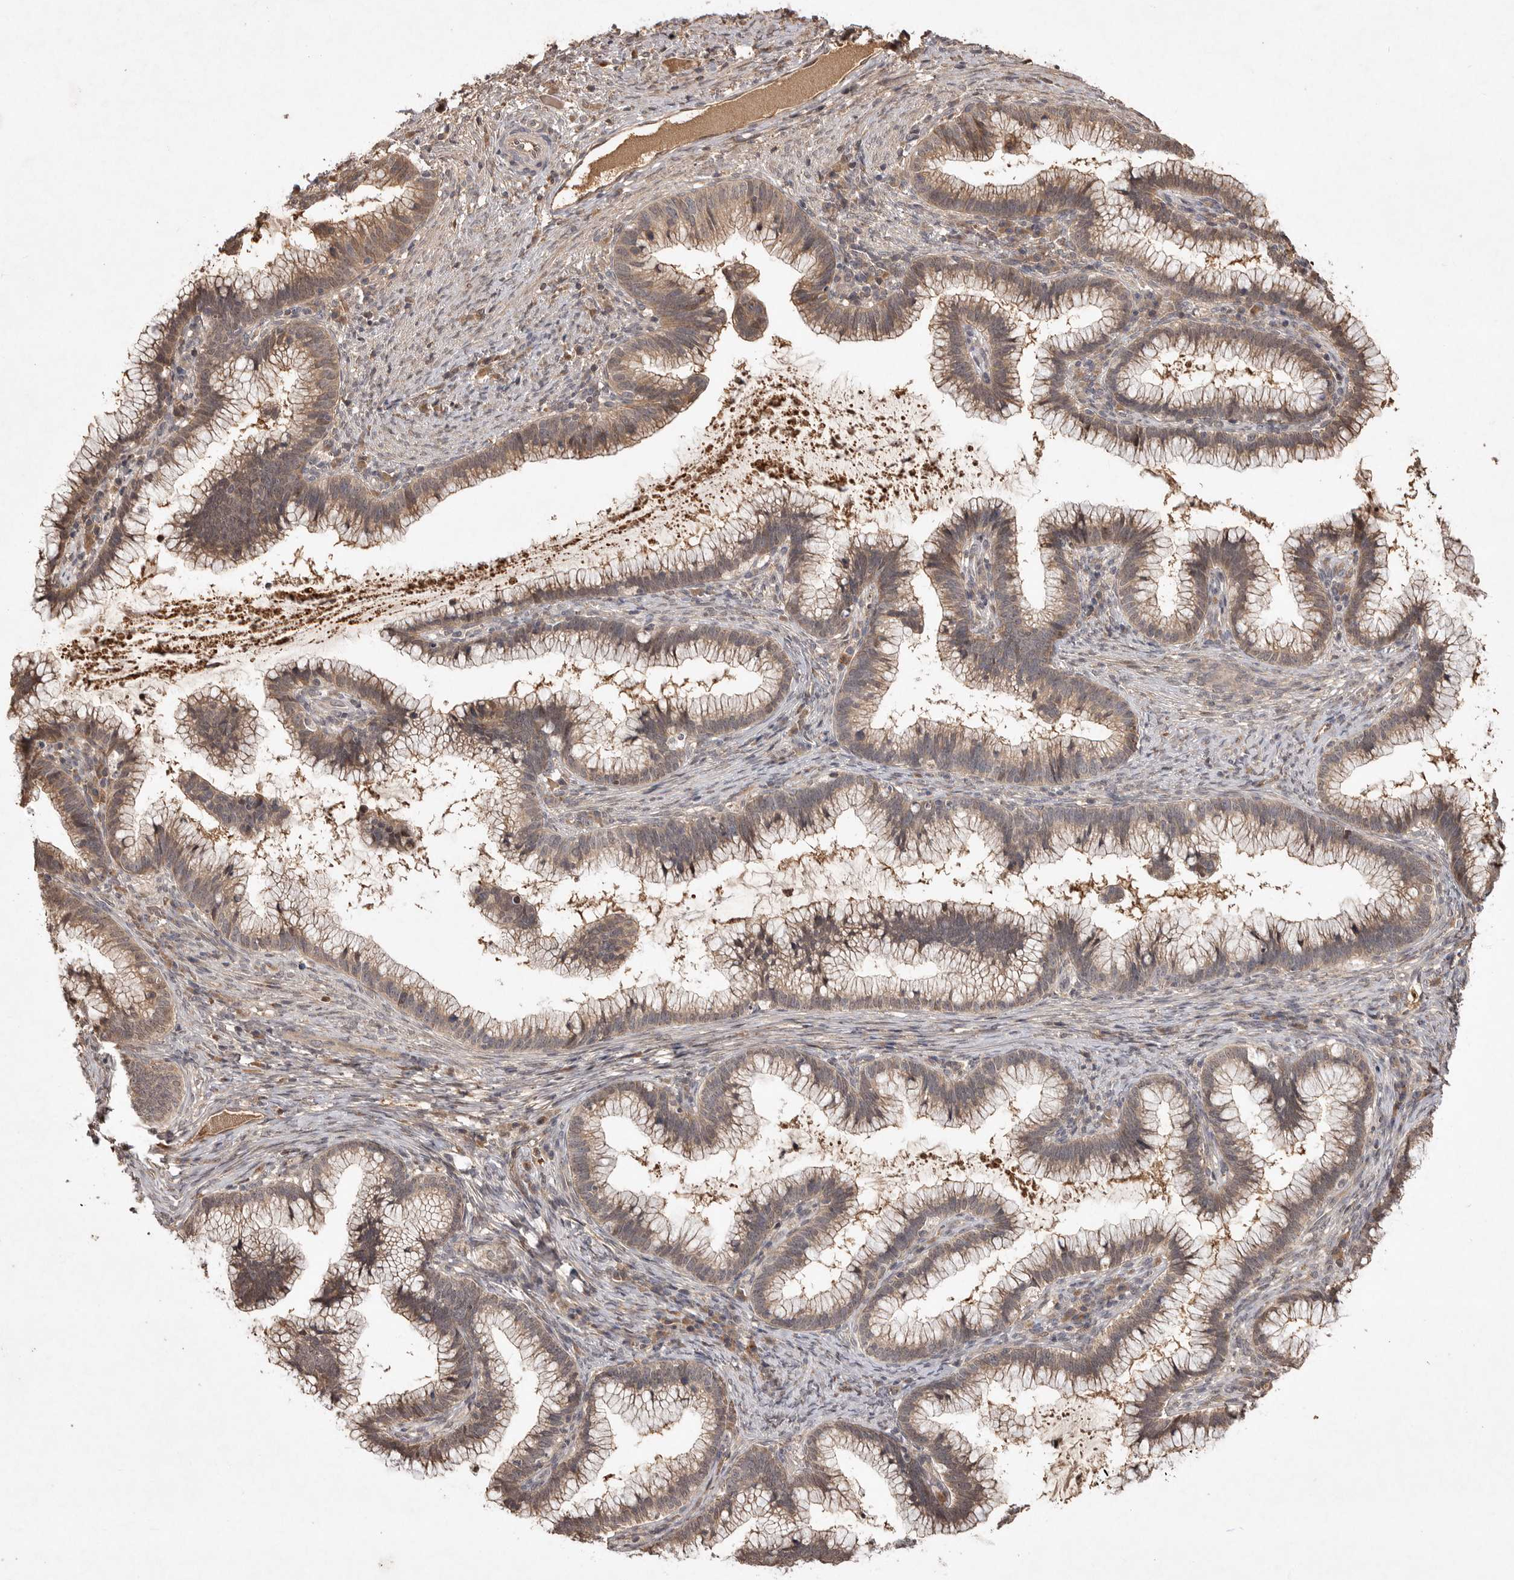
{"staining": {"intensity": "weak", "quantity": ">75%", "location": "cytoplasmic/membranous"}, "tissue": "cervical cancer", "cell_type": "Tumor cells", "image_type": "cancer", "snomed": [{"axis": "morphology", "description": "Adenocarcinoma, NOS"}, {"axis": "topography", "description": "Cervix"}], "caption": "IHC (DAB (3,3'-diaminobenzidine)) staining of human cervical cancer shows weak cytoplasmic/membranous protein positivity in approximately >75% of tumor cells. The protein is stained brown, and the nuclei are stained in blue (DAB IHC with brightfield microscopy, high magnification).", "gene": "VN1R4", "patient": {"sex": "female", "age": 36}}